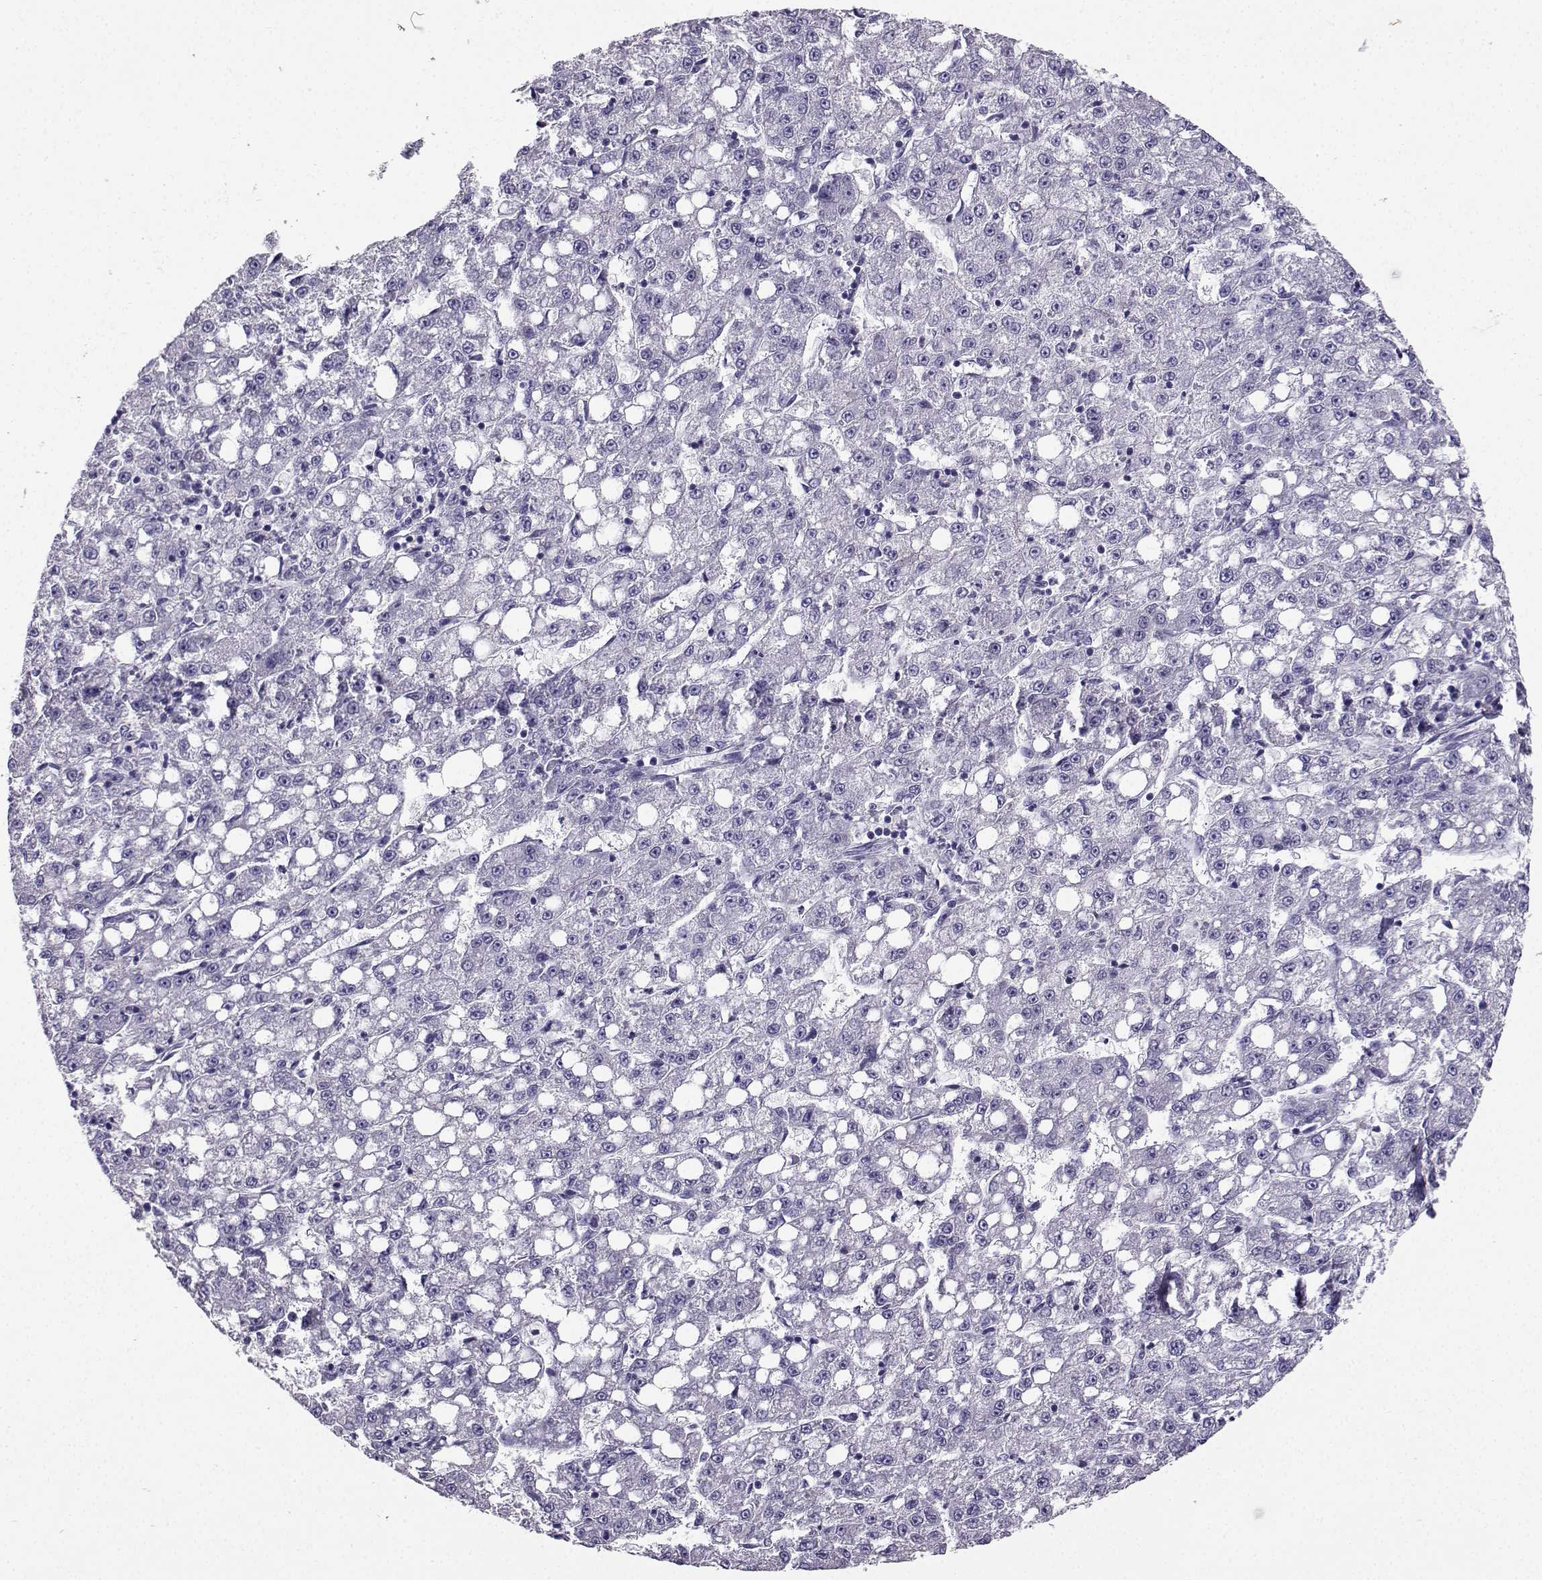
{"staining": {"intensity": "negative", "quantity": "none", "location": "none"}, "tissue": "liver cancer", "cell_type": "Tumor cells", "image_type": "cancer", "snomed": [{"axis": "morphology", "description": "Carcinoma, Hepatocellular, NOS"}, {"axis": "topography", "description": "Liver"}], "caption": "The image exhibits no staining of tumor cells in liver cancer (hepatocellular carcinoma).", "gene": "SPAG11B", "patient": {"sex": "female", "age": 65}}